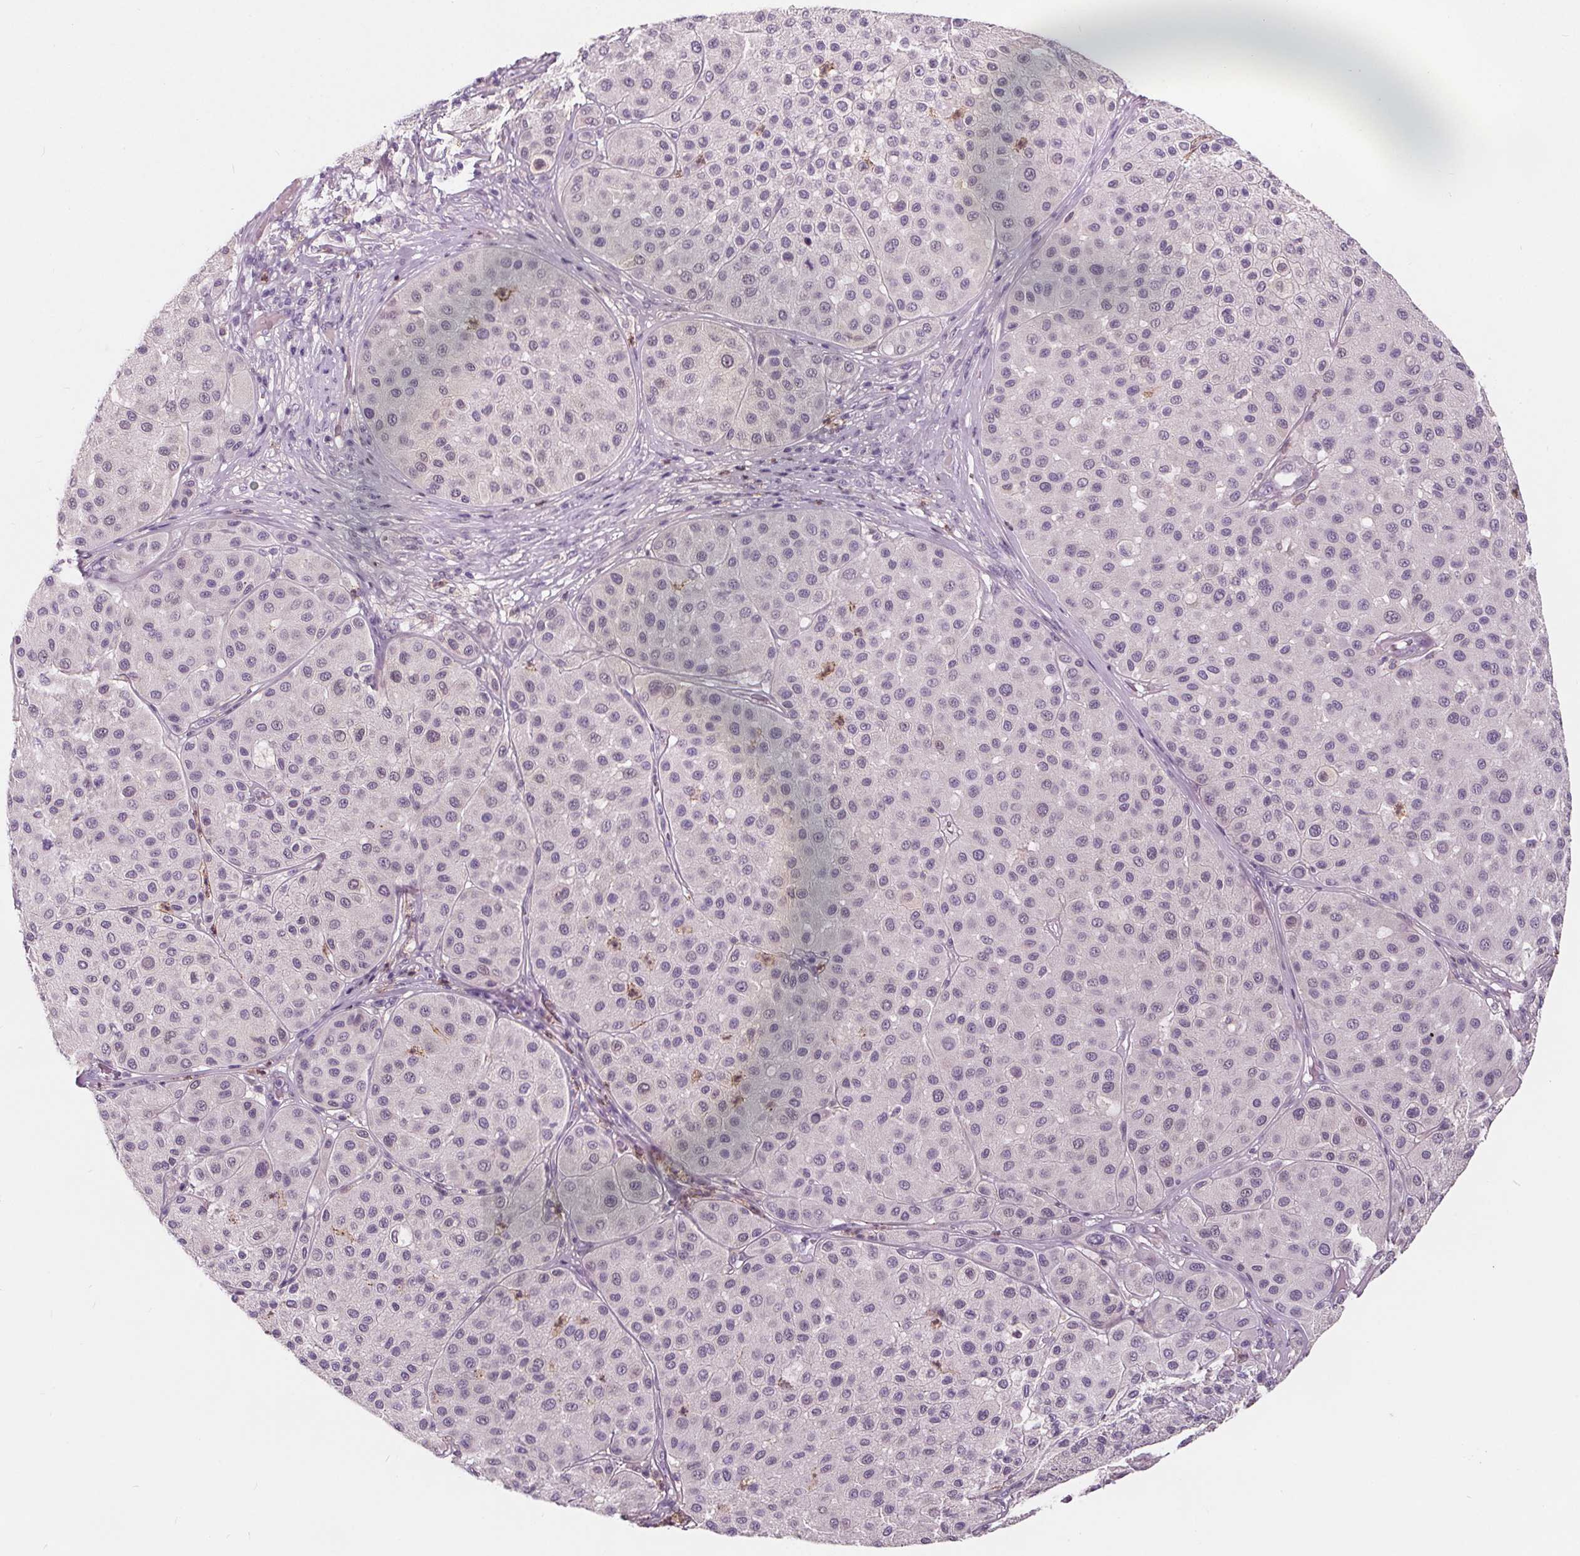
{"staining": {"intensity": "negative", "quantity": "none", "location": "none"}, "tissue": "melanoma", "cell_type": "Tumor cells", "image_type": "cancer", "snomed": [{"axis": "morphology", "description": "Malignant melanoma, Metastatic site"}, {"axis": "topography", "description": "Smooth muscle"}], "caption": "Tumor cells are negative for brown protein staining in malignant melanoma (metastatic site).", "gene": "HAAO", "patient": {"sex": "male", "age": 41}}